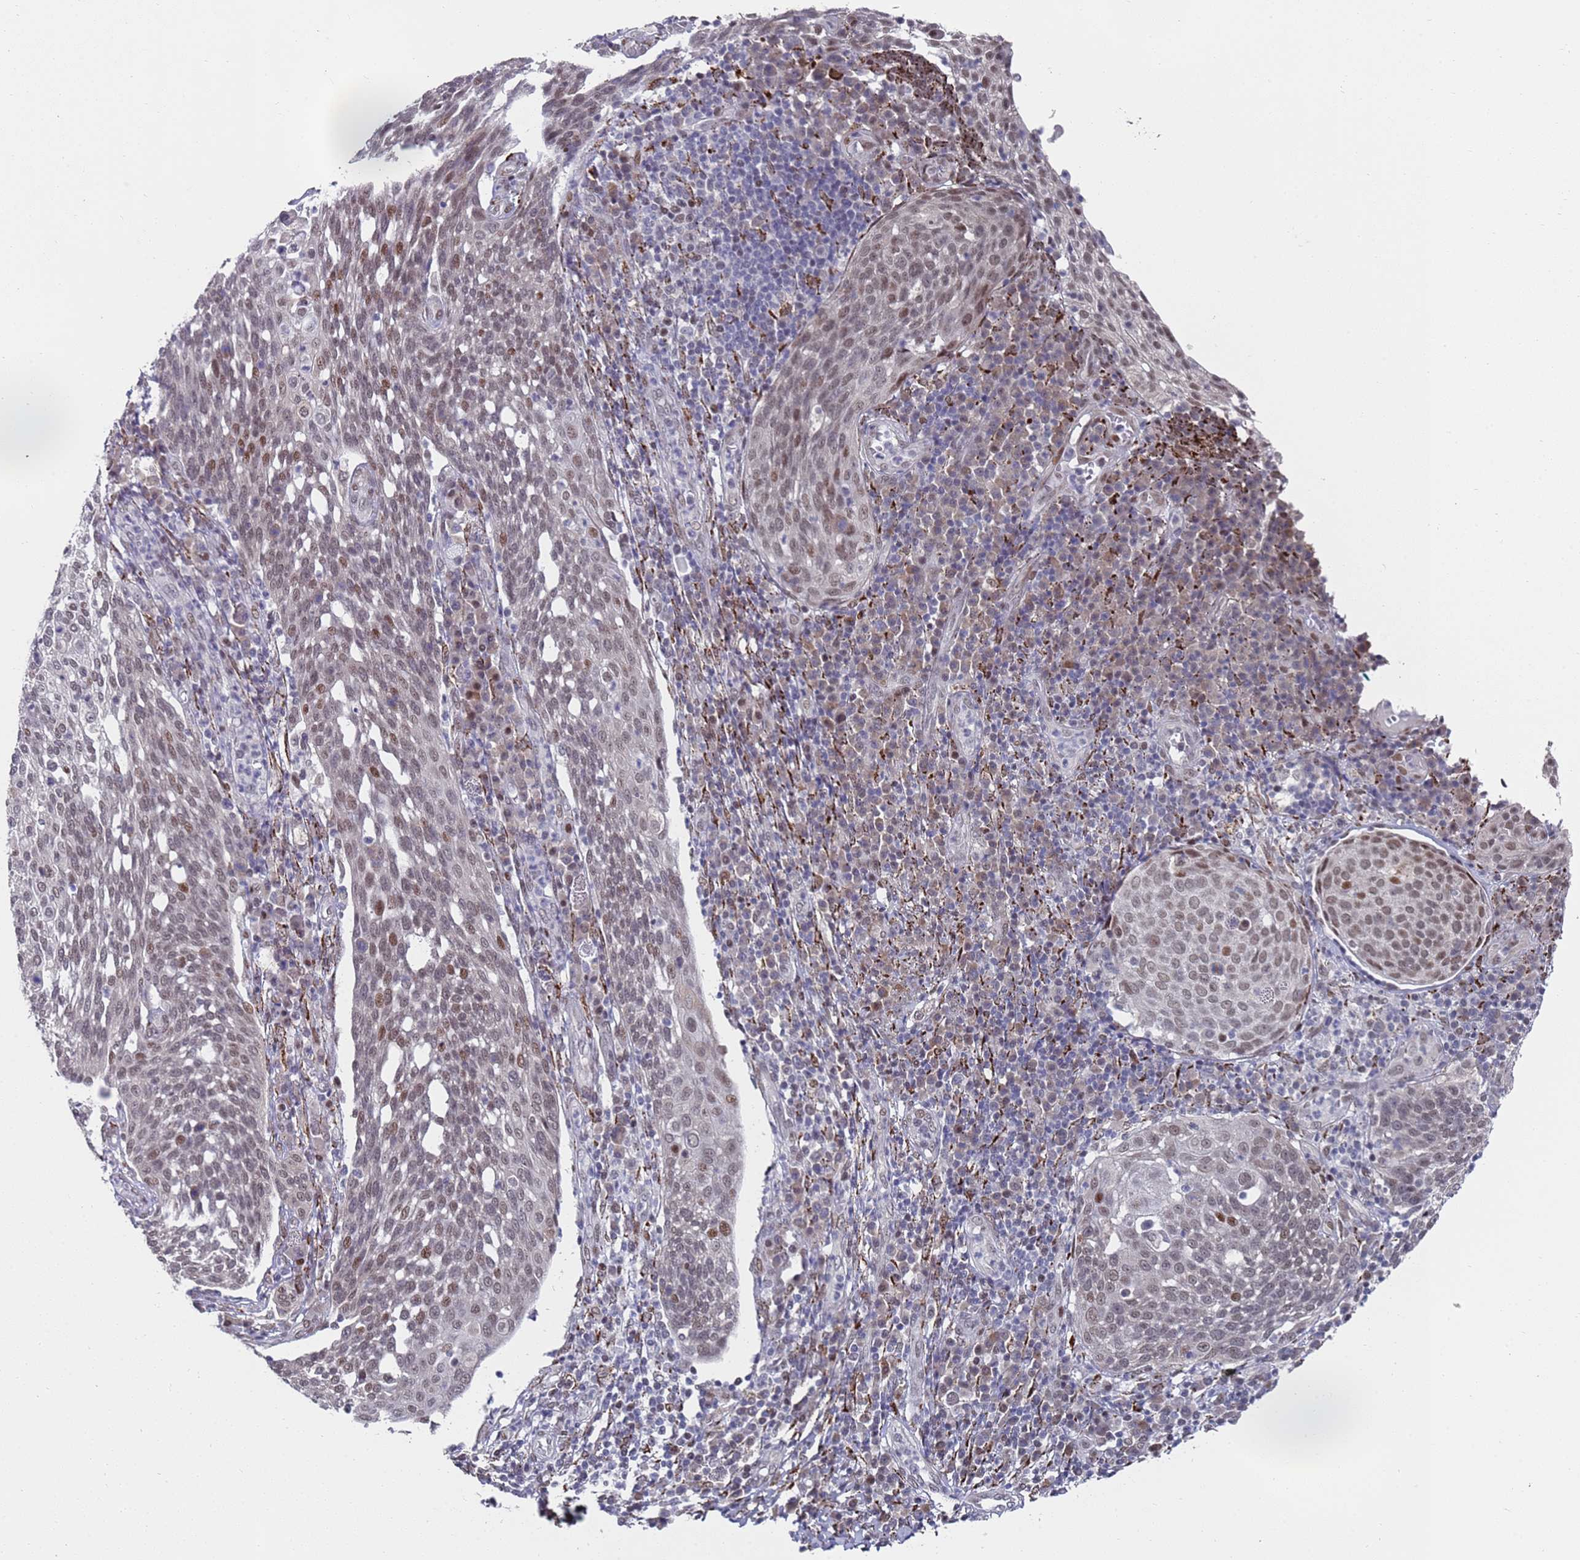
{"staining": {"intensity": "weak", "quantity": "25%-75%", "location": "nuclear"}, "tissue": "cervical cancer", "cell_type": "Tumor cells", "image_type": "cancer", "snomed": [{"axis": "morphology", "description": "Squamous cell carcinoma, NOS"}, {"axis": "topography", "description": "Cervix"}], "caption": "Immunohistochemistry (IHC) of human cervical squamous cell carcinoma reveals low levels of weak nuclear positivity in approximately 25%-75% of tumor cells.", "gene": "COPS6", "patient": {"sex": "female", "age": 34}}